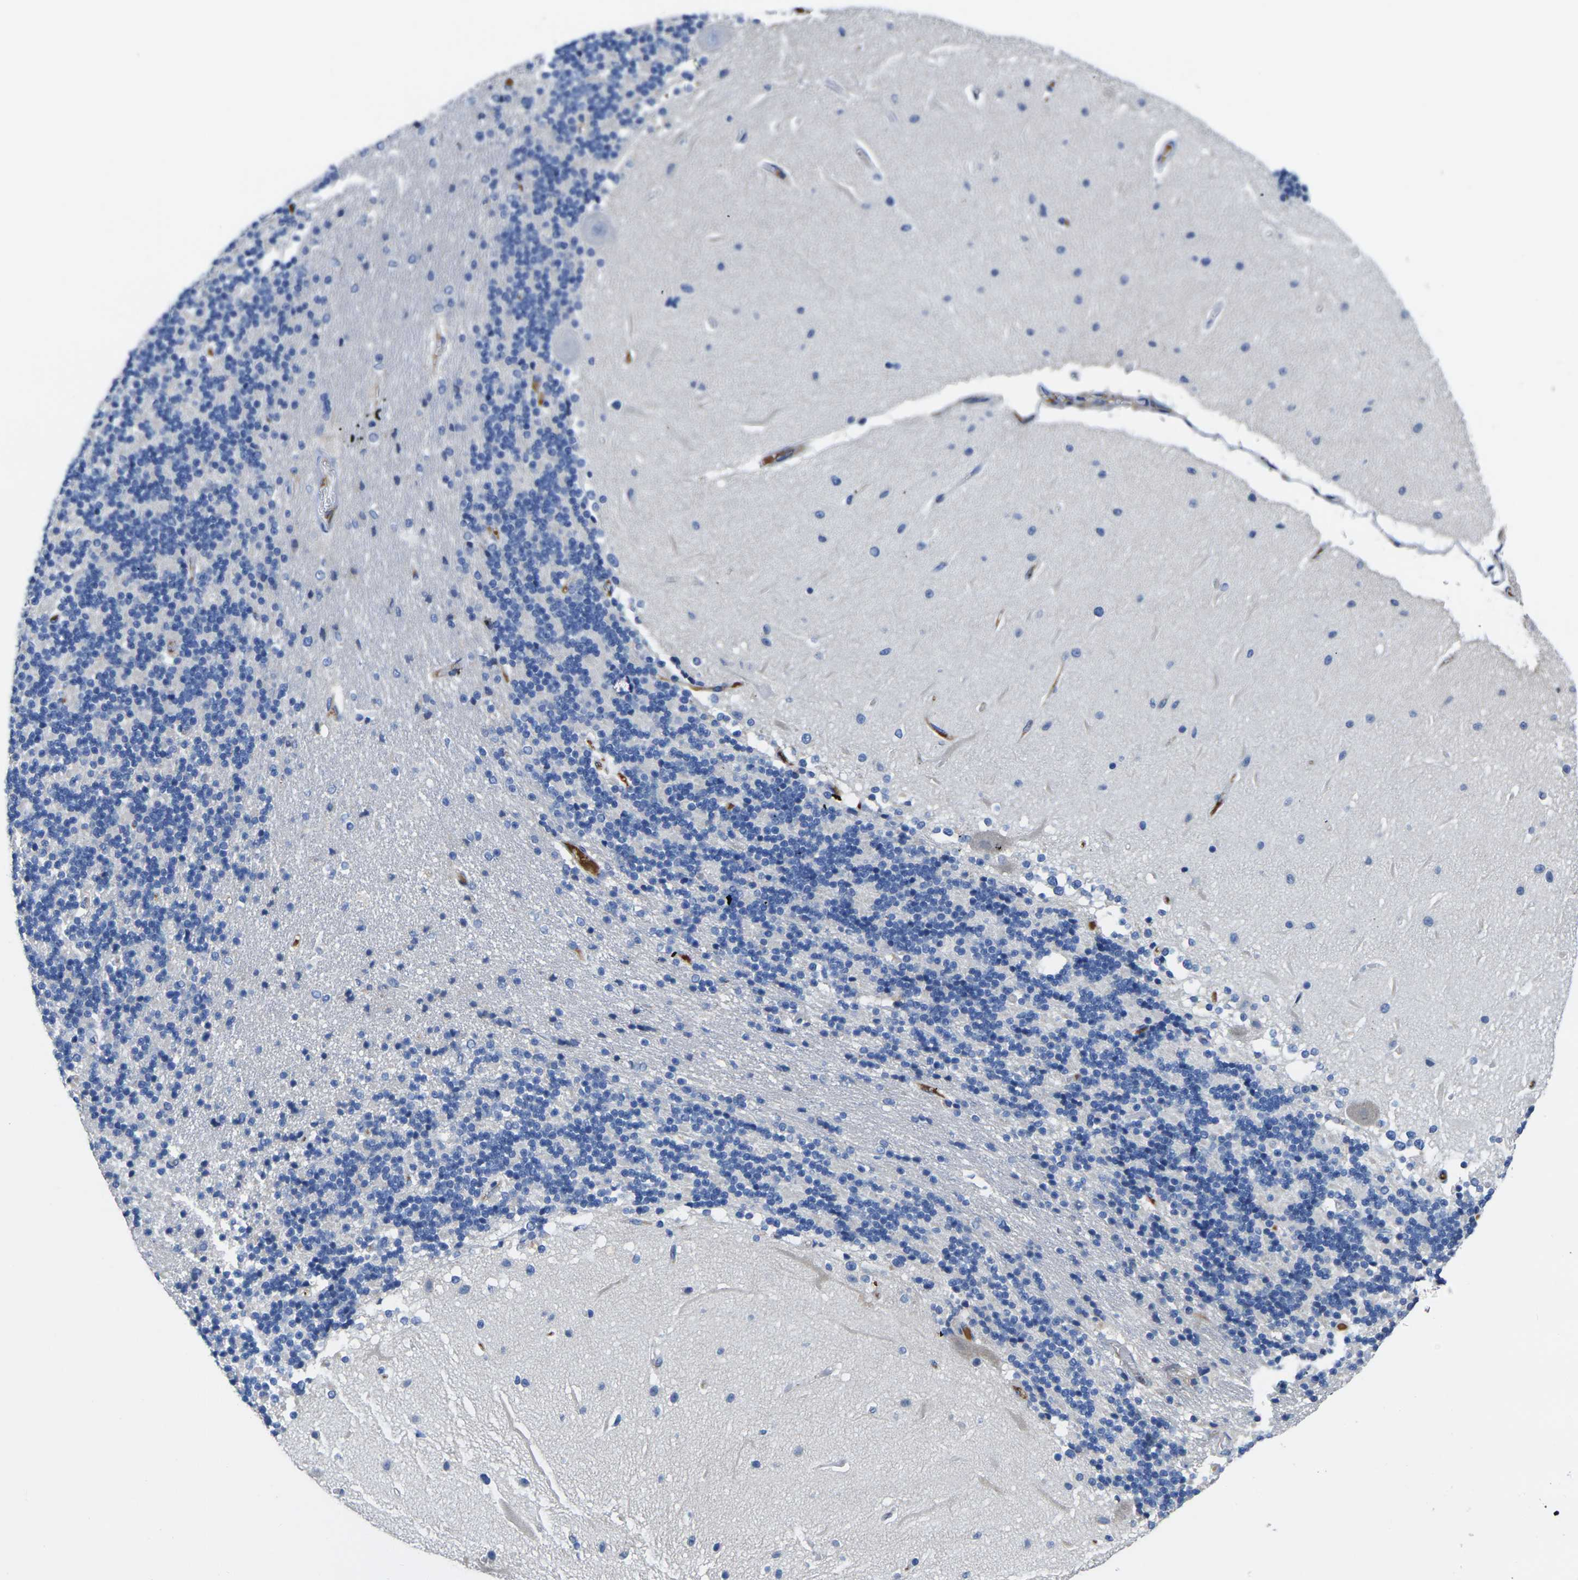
{"staining": {"intensity": "negative", "quantity": "none", "location": "none"}, "tissue": "cerebellum", "cell_type": "Cells in granular layer", "image_type": "normal", "snomed": [{"axis": "morphology", "description": "Normal tissue, NOS"}, {"axis": "topography", "description": "Cerebellum"}], "caption": "Cells in granular layer are negative for protein expression in unremarkable human cerebellum. Brightfield microscopy of immunohistochemistry stained with DAB (3,3'-diaminobenzidine) (brown) and hematoxylin (blue), captured at high magnification.", "gene": "GREM2", "patient": {"sex": "female", "age": 54}}